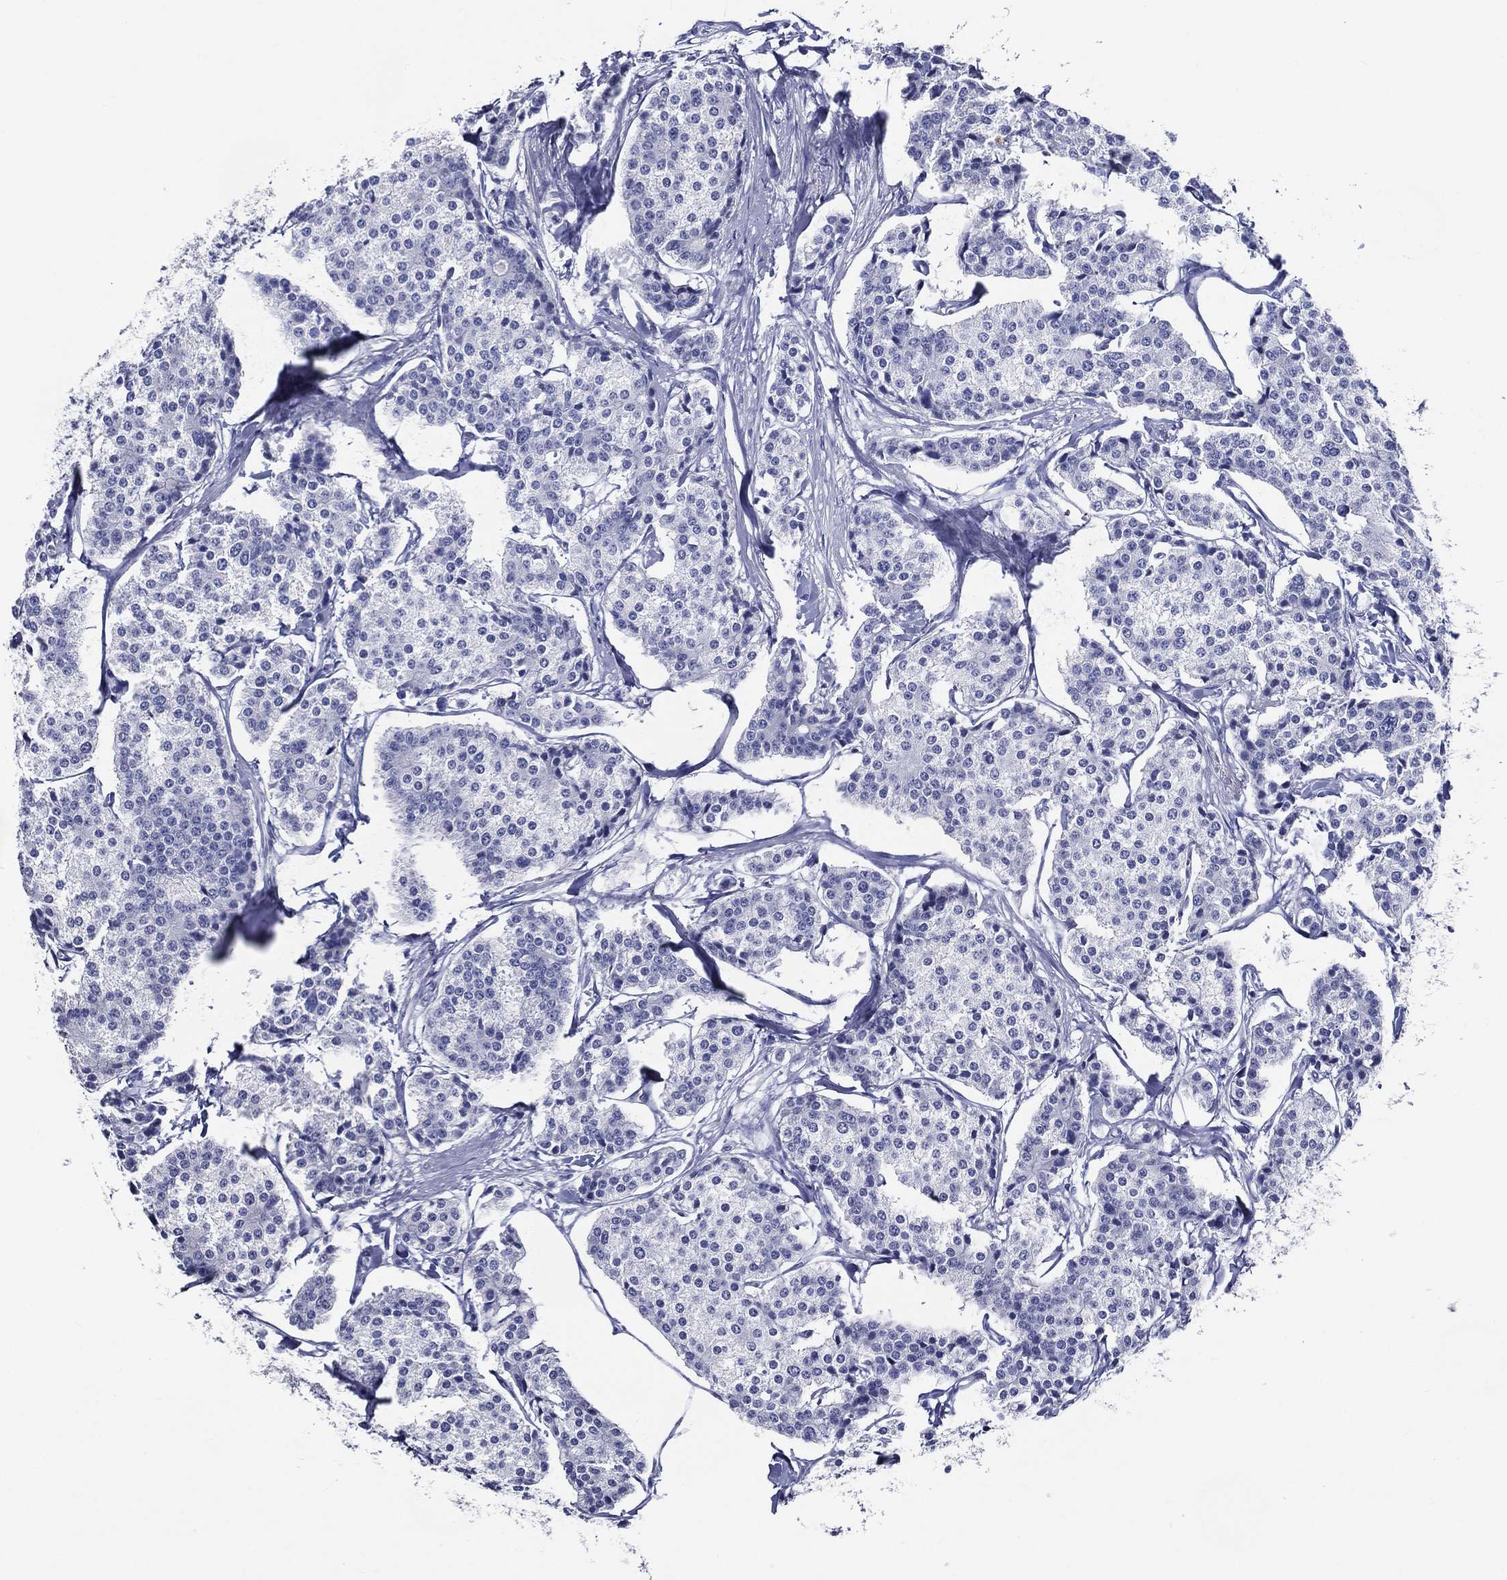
{"staining": {"intensity": "negative", "quantity": "none", "location": "none"}, "tissue": "carcinoid", "cell_type": "Tumor cells", "image_type": "cancer", "snomed": [{"axis": "morphology", "description": "Carcinoid, malignant, NOS"}, {"axis": "topography", "description": "Small intestine"}], "caption": "There is no significant staining in tumor cells of carcinoid.", "gene": "ACE2", "patient": {"sex": "female", "age": 65}}